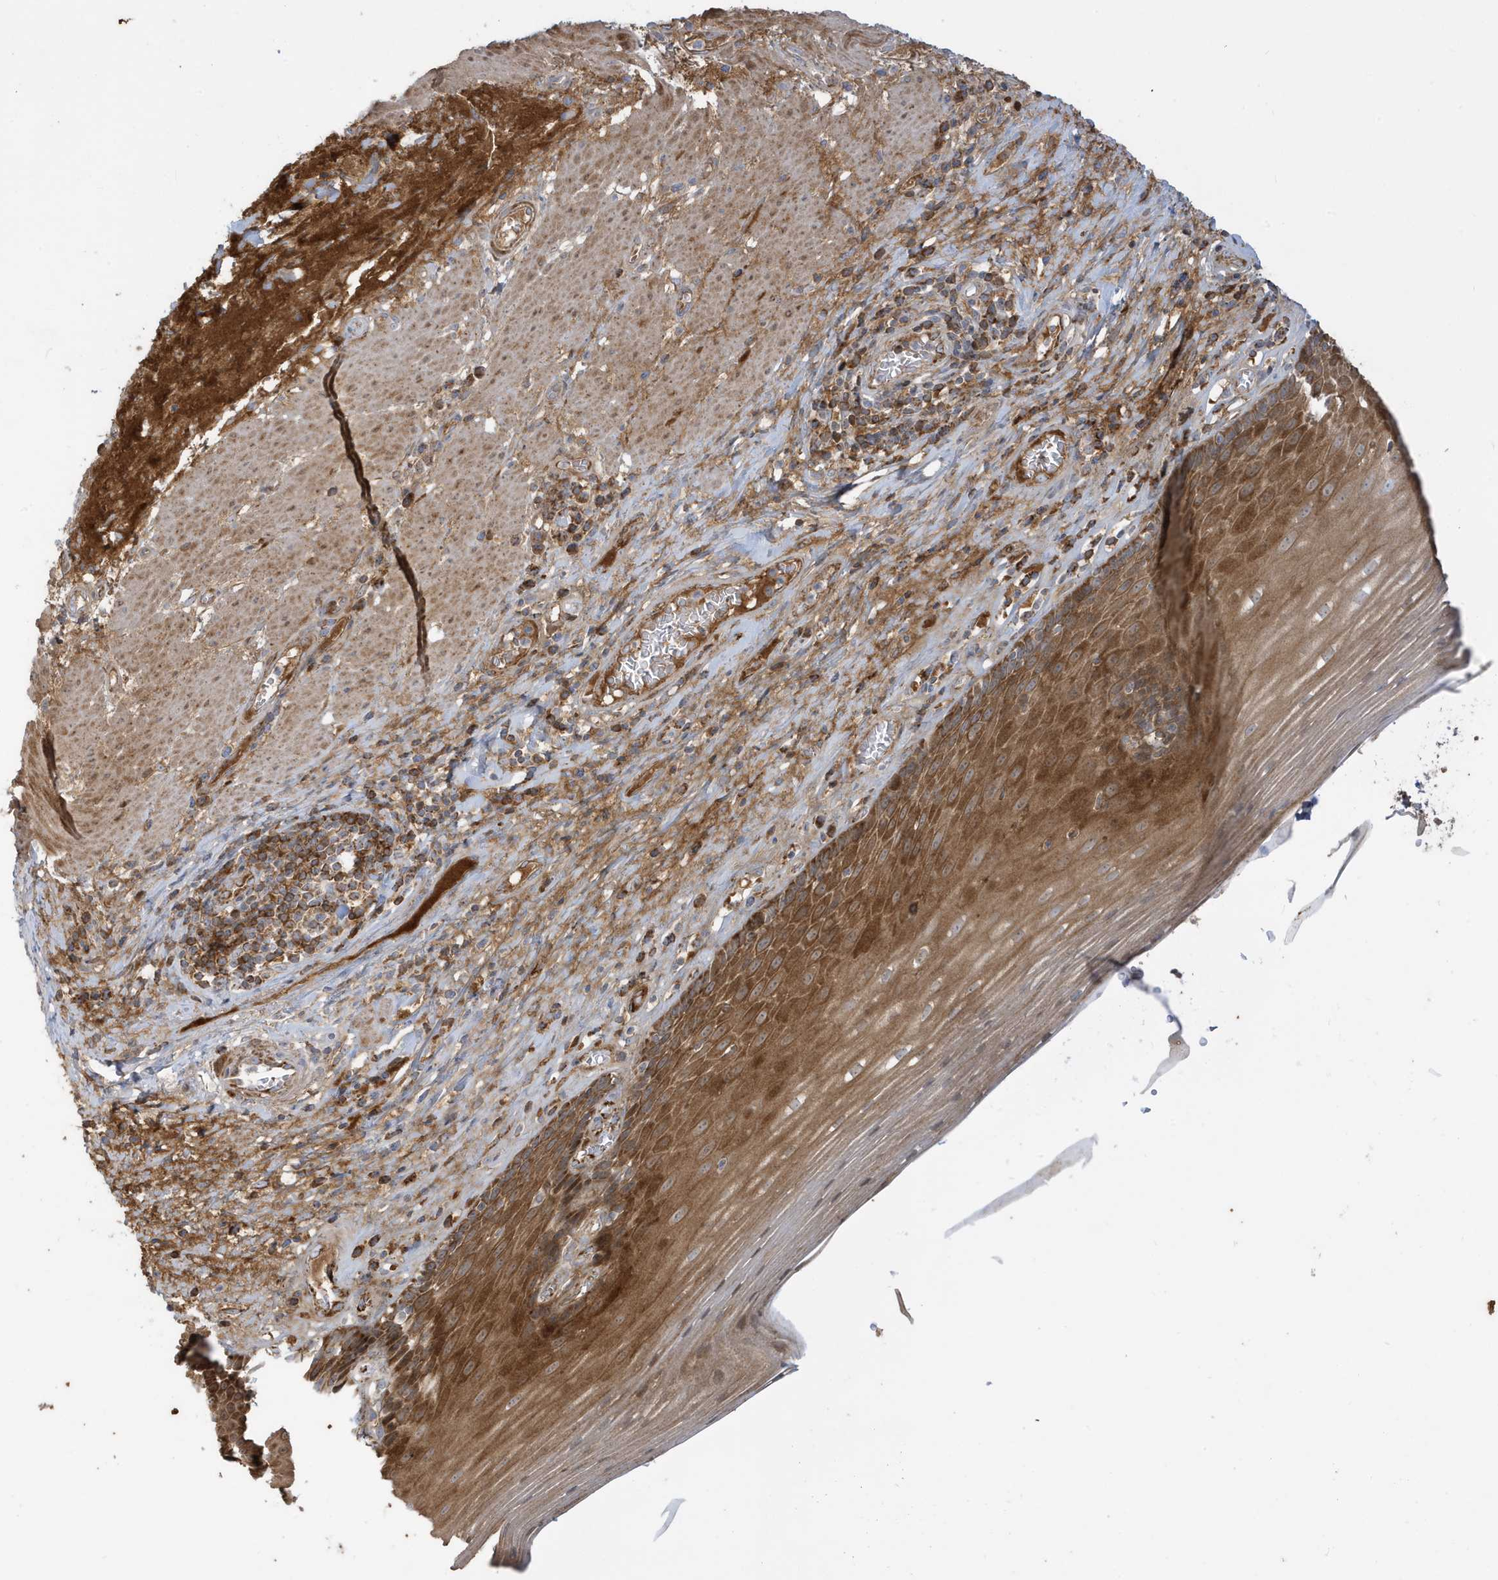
{"staining": {"intensity": "moderate", "quantity": ">75%", "location": "cytoplasmic/membranous"}, "tissue": "esophagus", "cell_type": "Squamous epithelial cells", "image_type": "normal", "snomed": [{"axis": "morphology", "description": "Normal tissue, NOS"}, {"axis": "topography", "description": "Esophagus"}], "caption": "Esophagus stained with a brown dye reveals moderate cytoplasmic/membranous positive staining in approximately >75% of squamous epithelial cells.", "gene": "IFT57", "patient": {"sex": "male", "age": 62}}